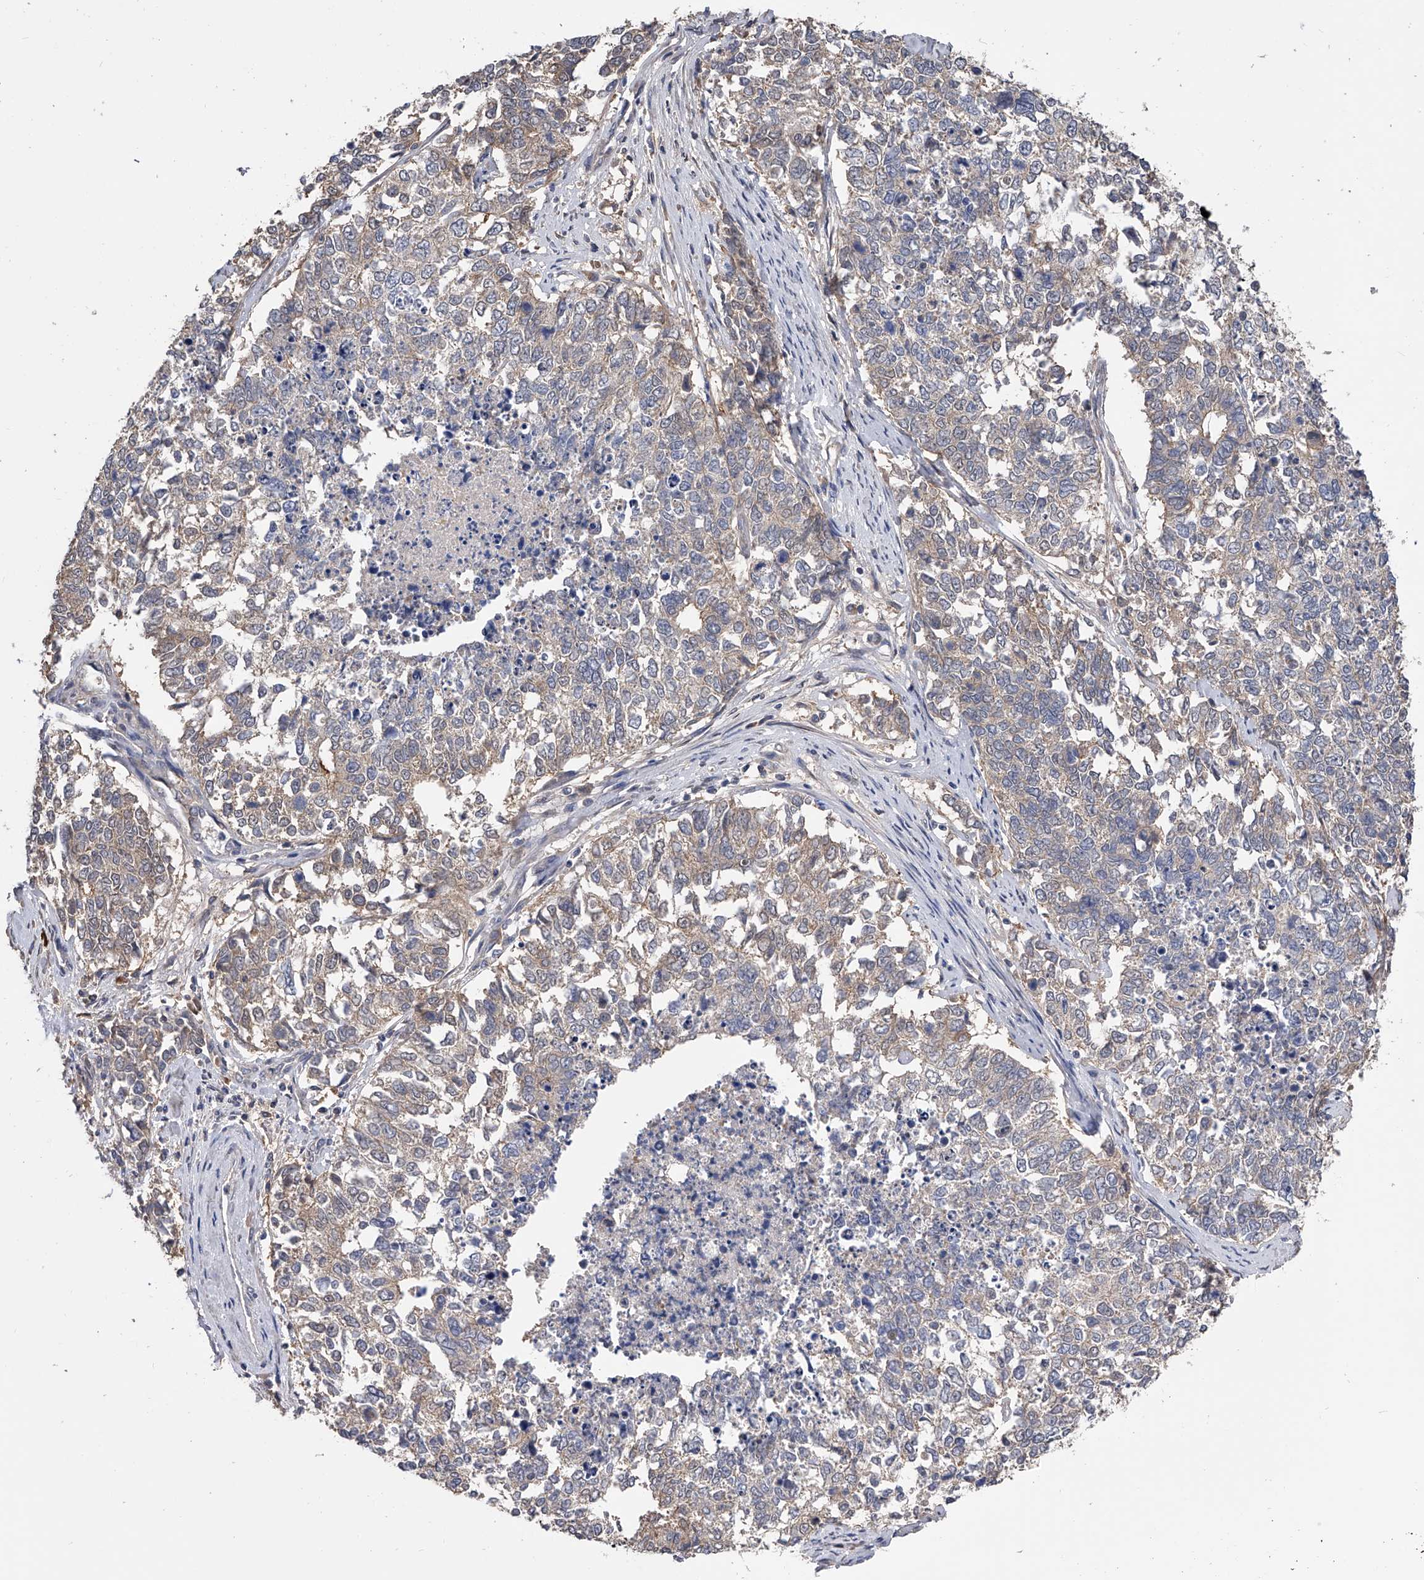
{"staining": {"intensity": "negative", "quantity": "none", "location": "none"}, "tissue": "cervical cancer", "cell_type": "Tumor cells", "image_type": "cancer", "snomed": [{"axis": "morphology", "description": "Squamous cell carcinoma, NOS"}, {"axis": "topography", "description": "Cervix"}], "caption": "Photomicrograph shows no significant protein expression in tumor cells of squamous cell carcinoma (cervical).", "gene": "CFAP298", "patient": {"sex": "female", "age": 63}}